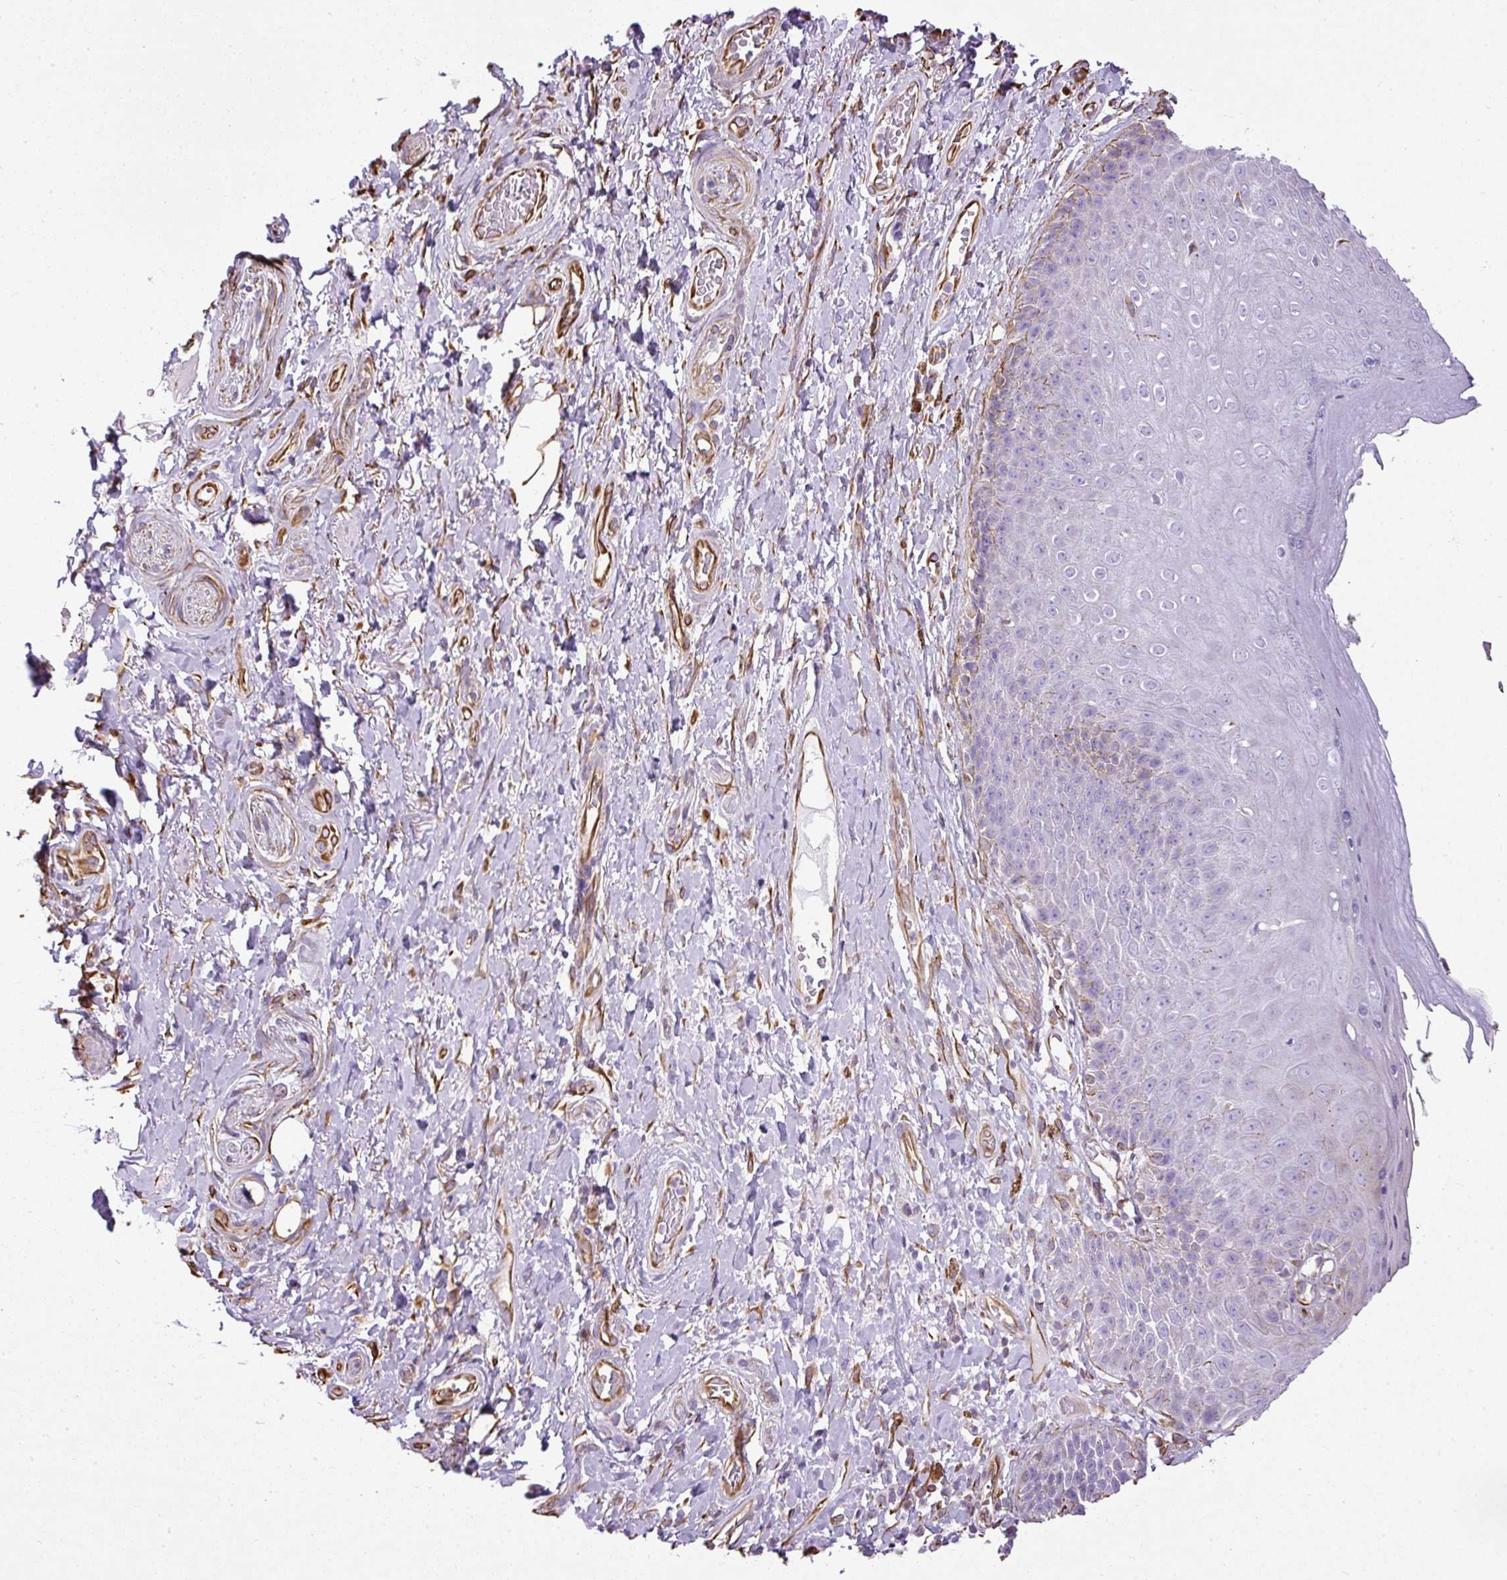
{"staining": {"intensity": "weak", "quantity": "<25%", "location": "cytoplasmic/membranous"}, "tissue": "skin", "cell_type": "Epidermal cells", "image_type": "normal", "snomed": [{"axis": "morphology", "description": "Normal tissue, NOS"}, {"axis": "topography", "description": "Anal"}, {"axis": "topography", "description": "Peripheral nerve tissue"}], "caption": "DAB (3,3'-diaminobenzidine) immunohistochemical staining of benign human skin displays no significant positivity in epidermal cells.", "gene": "PLS1", "patient": {"sex": "male", "age": 53}}